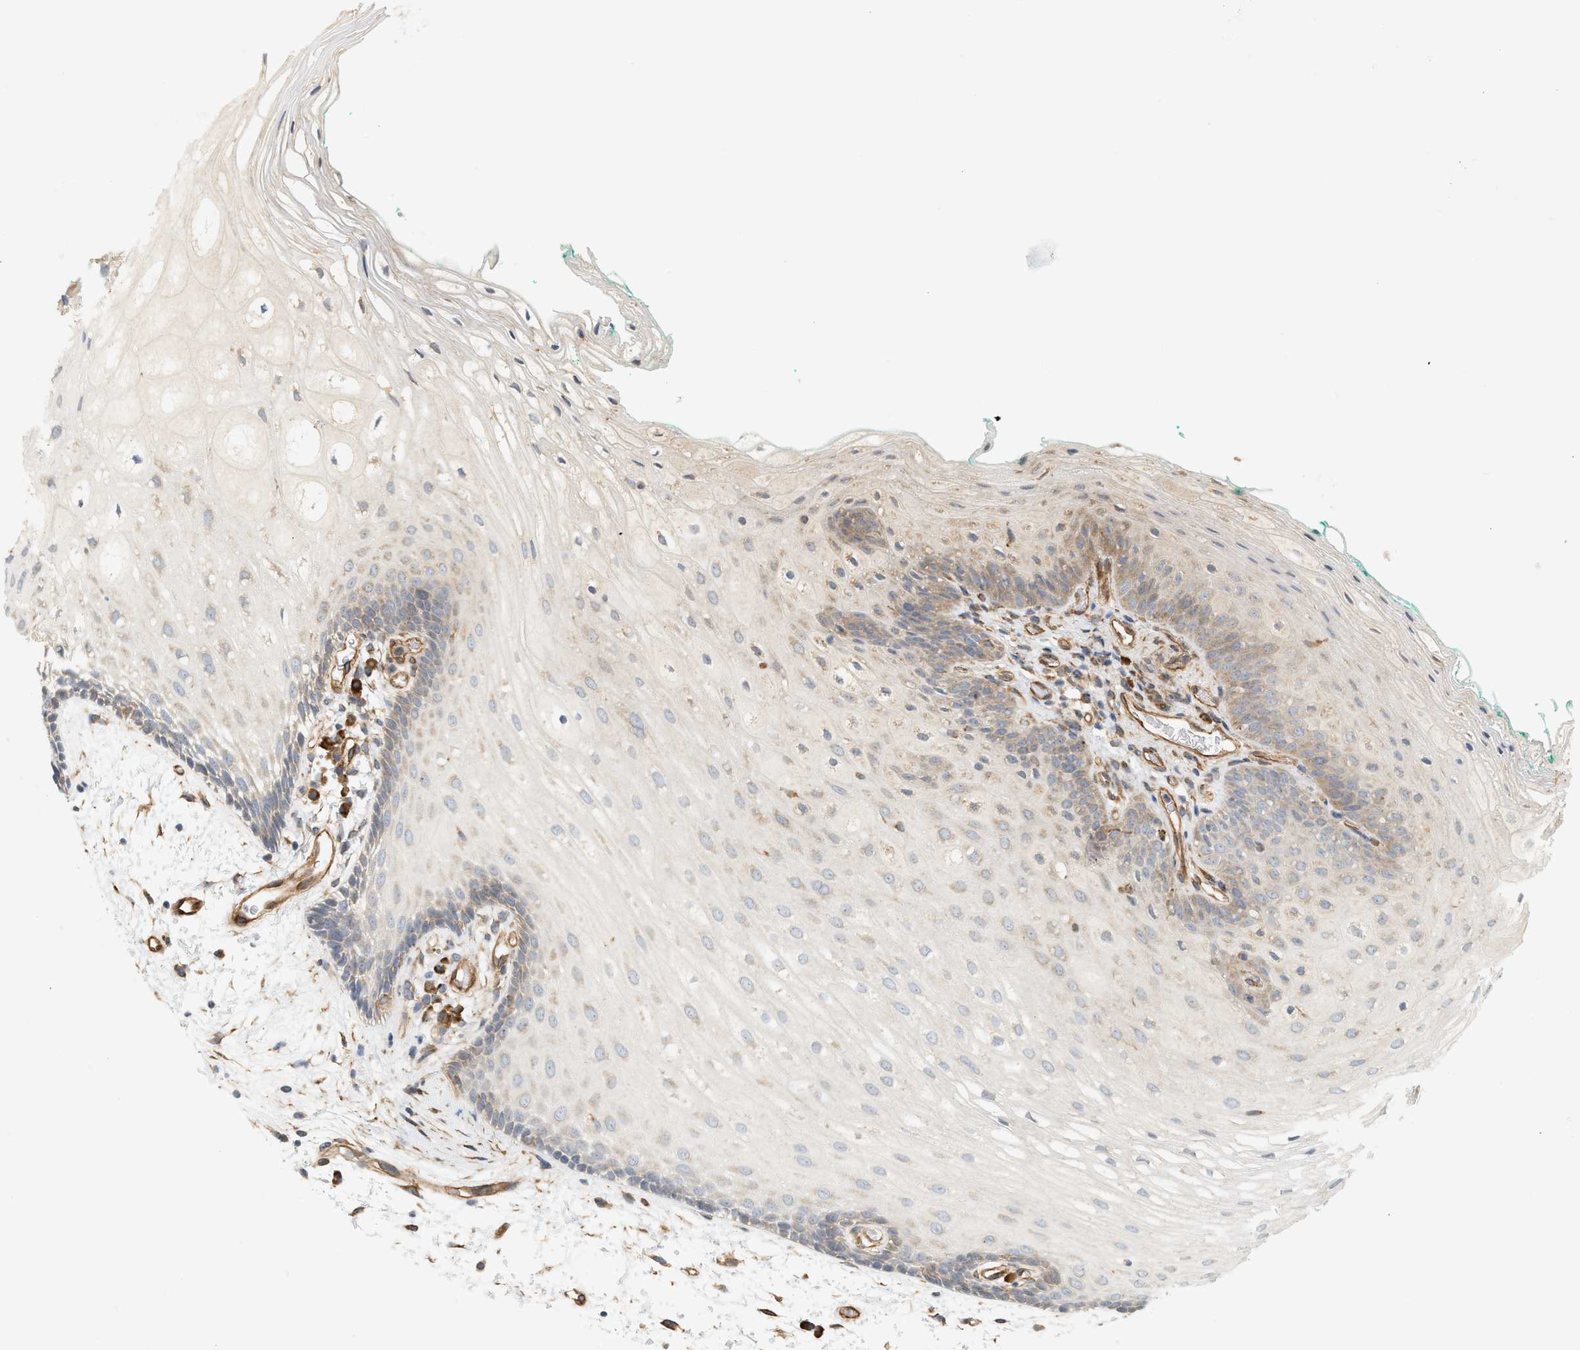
{"staining": {"intensity": "weak", "quantity": "<25%", "location": "cytoplasmic/membranous"}, "tissue": "oral mucosa", "cell_type": "Squamous epithelial cells", "image_type": "normal", "snomed": [{"axis": "morphology", "description": "Normal tissue, NOS"}, {"axis": "topography", "description": "Skeletal muscle"}, {"axis": "topography", "description": "Oral tissue"}, {"axis": "topography", "description": "Peripheral nerve tissue"}], "caption": "IHC photomicrograph of benign oral mucosa stained for a protein (brown), which exhibits no staining in squamous epithelial cells. (DAB immunohistochemistry, high magnification).", "gene": "SVOP", "patient": {"sex": "female", "age": 84}}